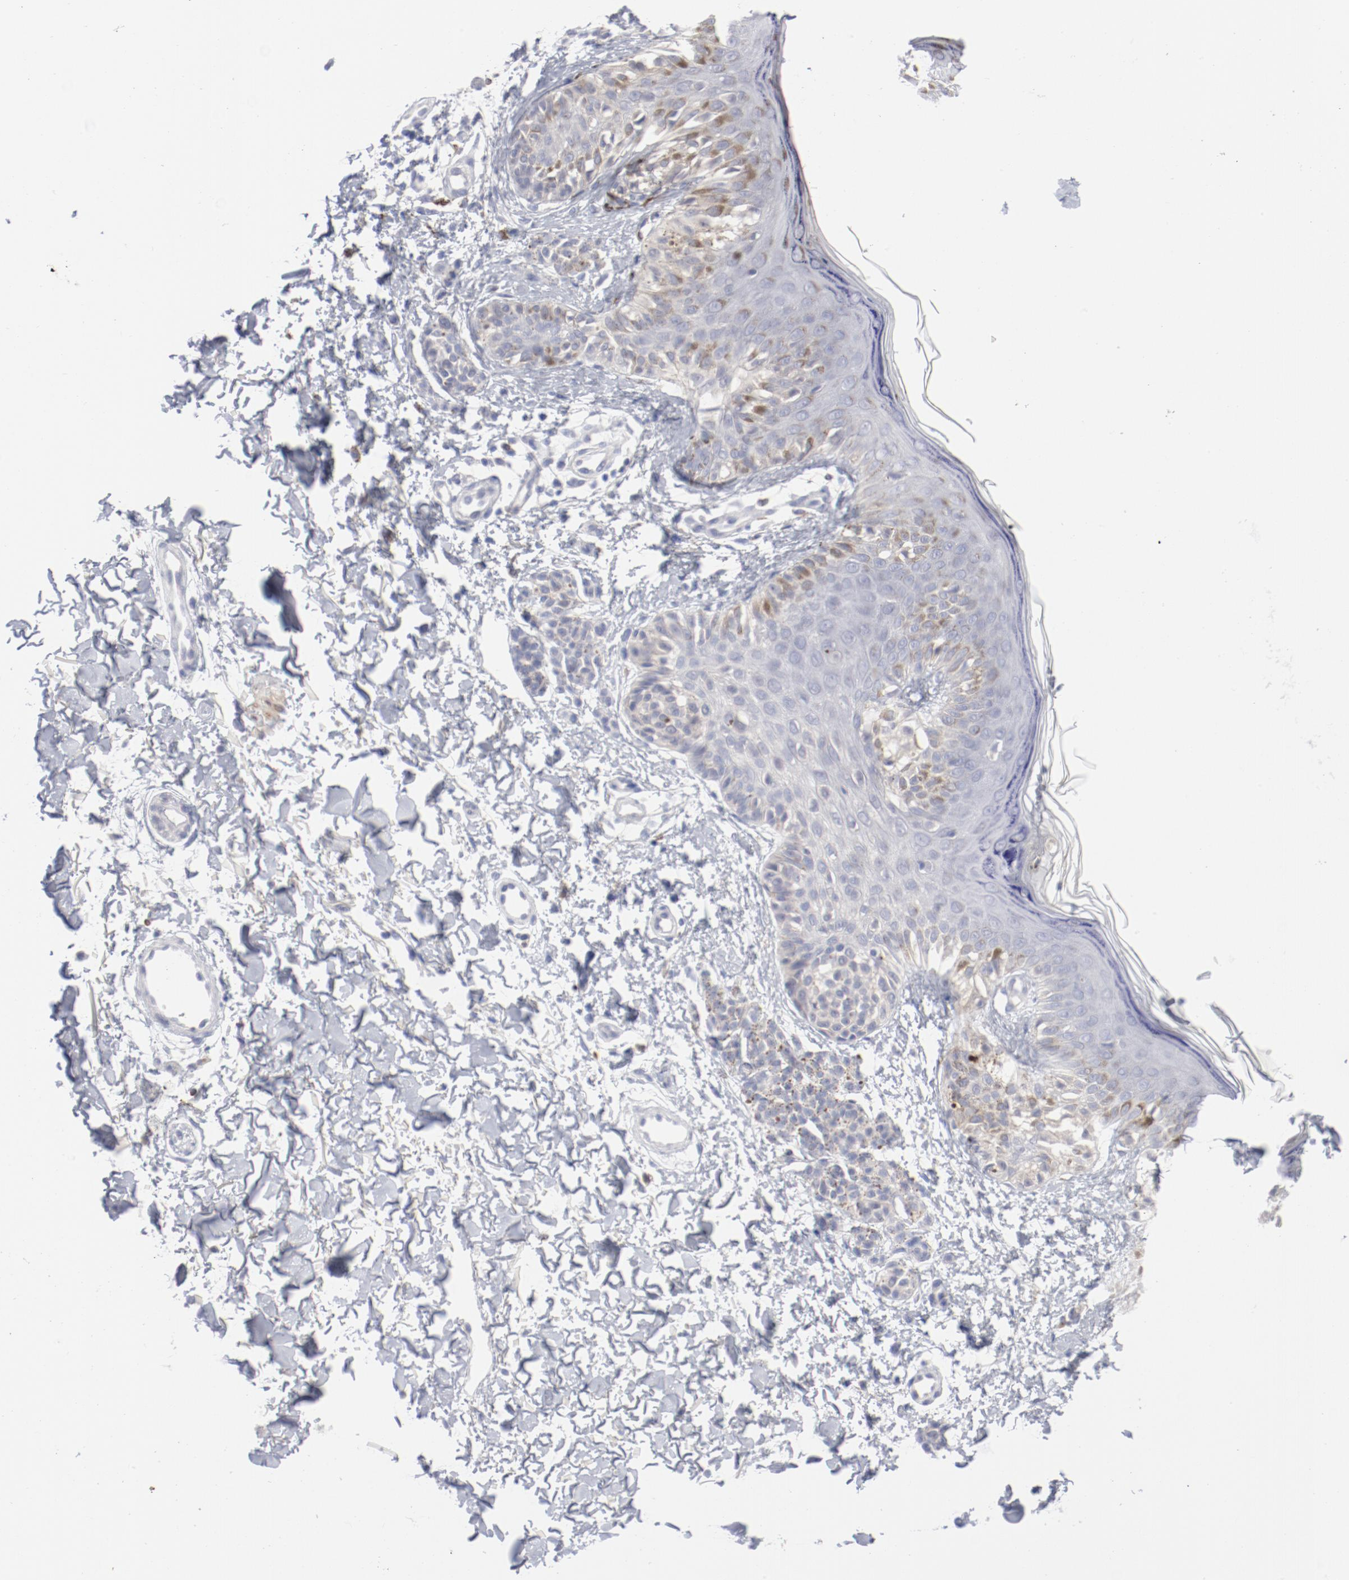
{"staining": {"intensity": "weak", "quantity": "<25%", "location": "cytoplasmic/membranous"}, "tissue": "melanoma", "cell_type": "Tumor cells", "image_type": "cancer", "snomed": [{"axis": "morphology", "description": "Normal tissue, NOS"}, {"axis": "morphology", "description": "Malignant melanoma, NOS"}, {"axis": "topography", "description": "Skin"}], "caption": "This is a photomicrograph of immunohistochemistry staining of melanoma, which shows no staining in tumor cells.", "gene": "SH3BGR", "patient": {"sex": "male", "age": 83}}